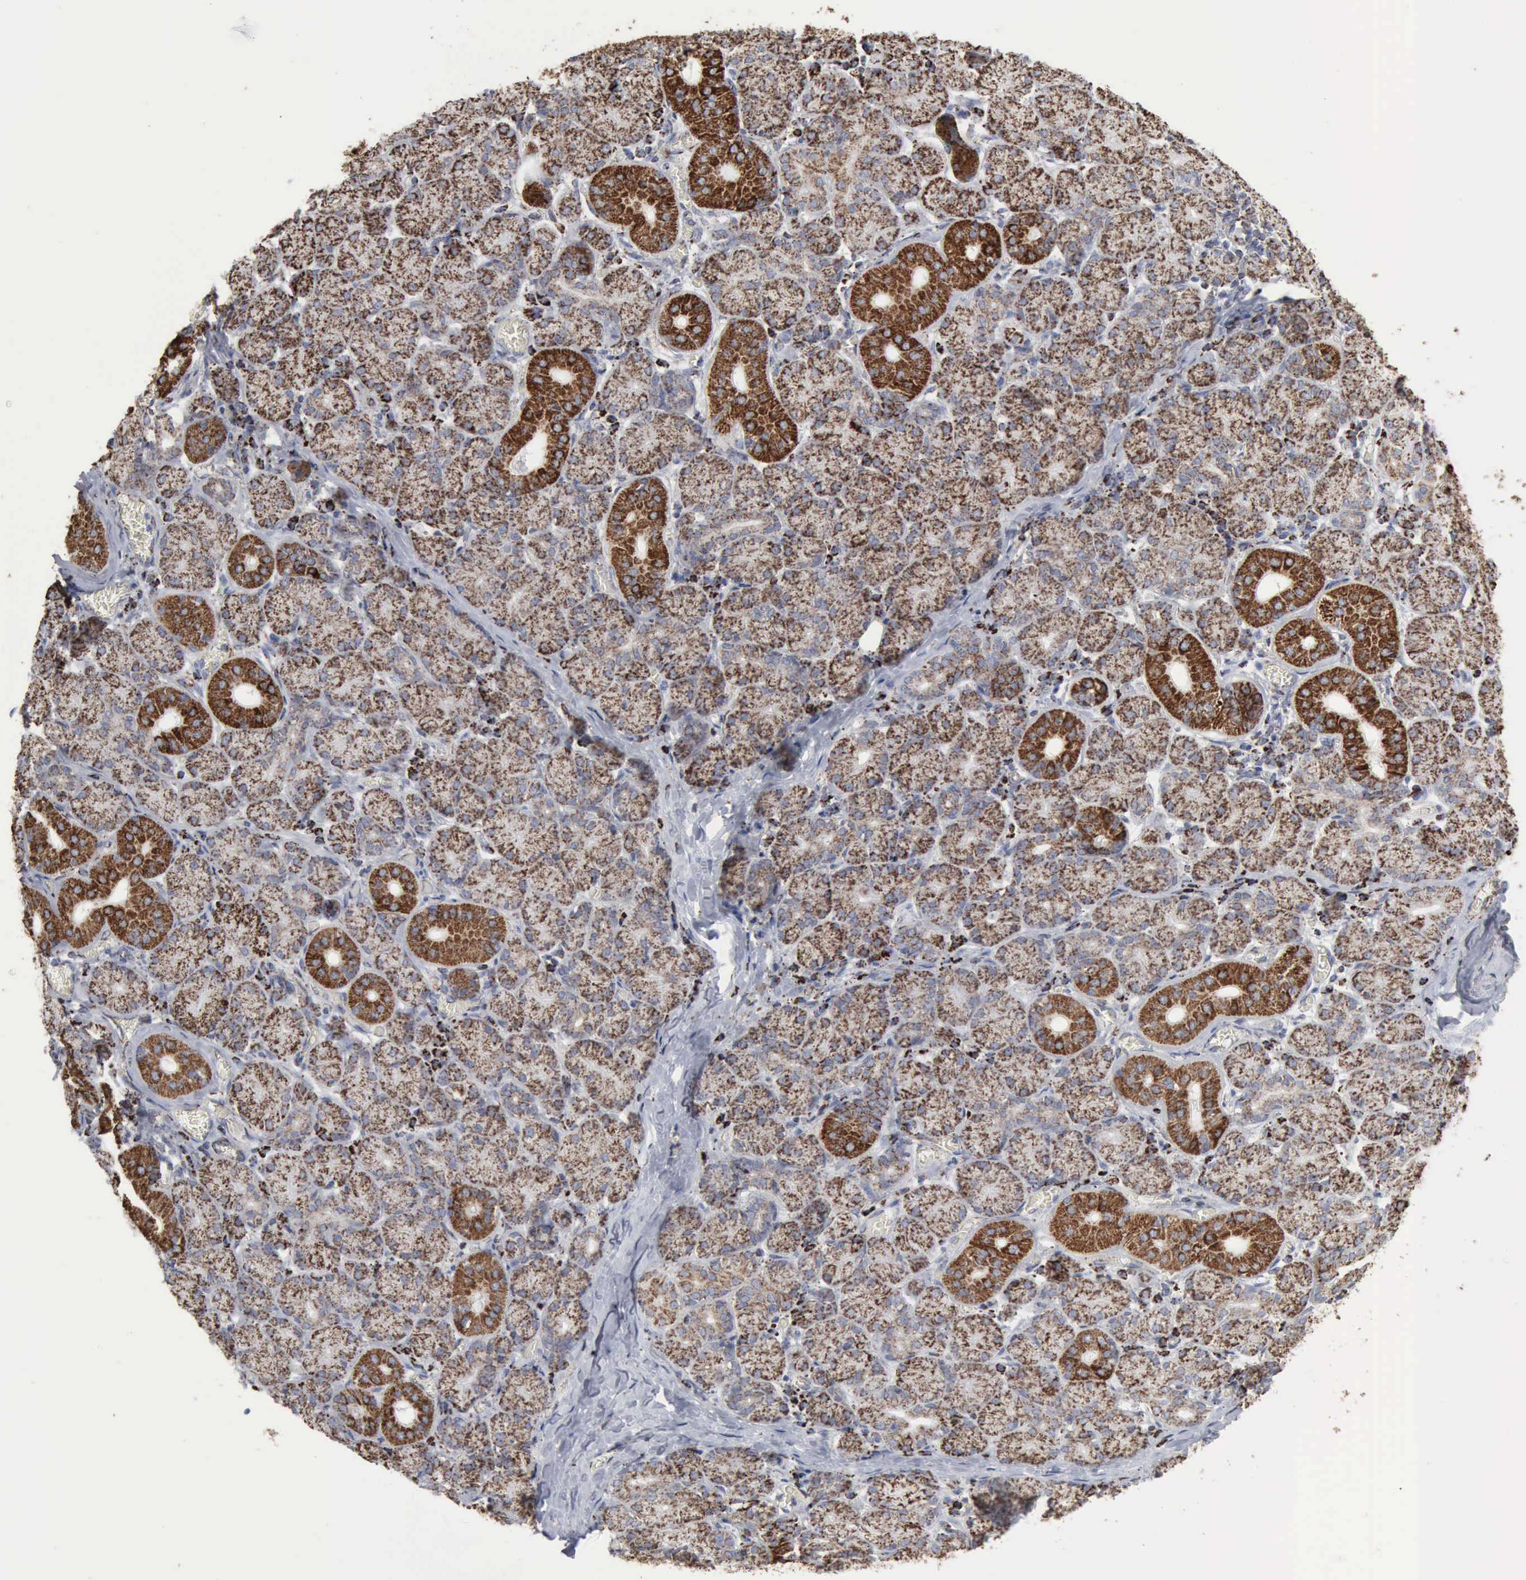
{"staining": {"intensity": "strong", "quantity": ">75%", "location": "cytoplasmic/membranous"}, "tissue": "salivary gland", "cell_type": "Glandular cells", "image_type": "normal", "snomed": [{"axis": "morphology", "description": "Normal tissue, NOS"}, {"axis": "topography", "description": "Salivary gland"}], "caption": "Strong cytoplasmic/membranous protein expression is present in about >75% of glandular cells in salivary gland.", "gene": "ACO2", "patient": {"sex": "female", "age": 24}}